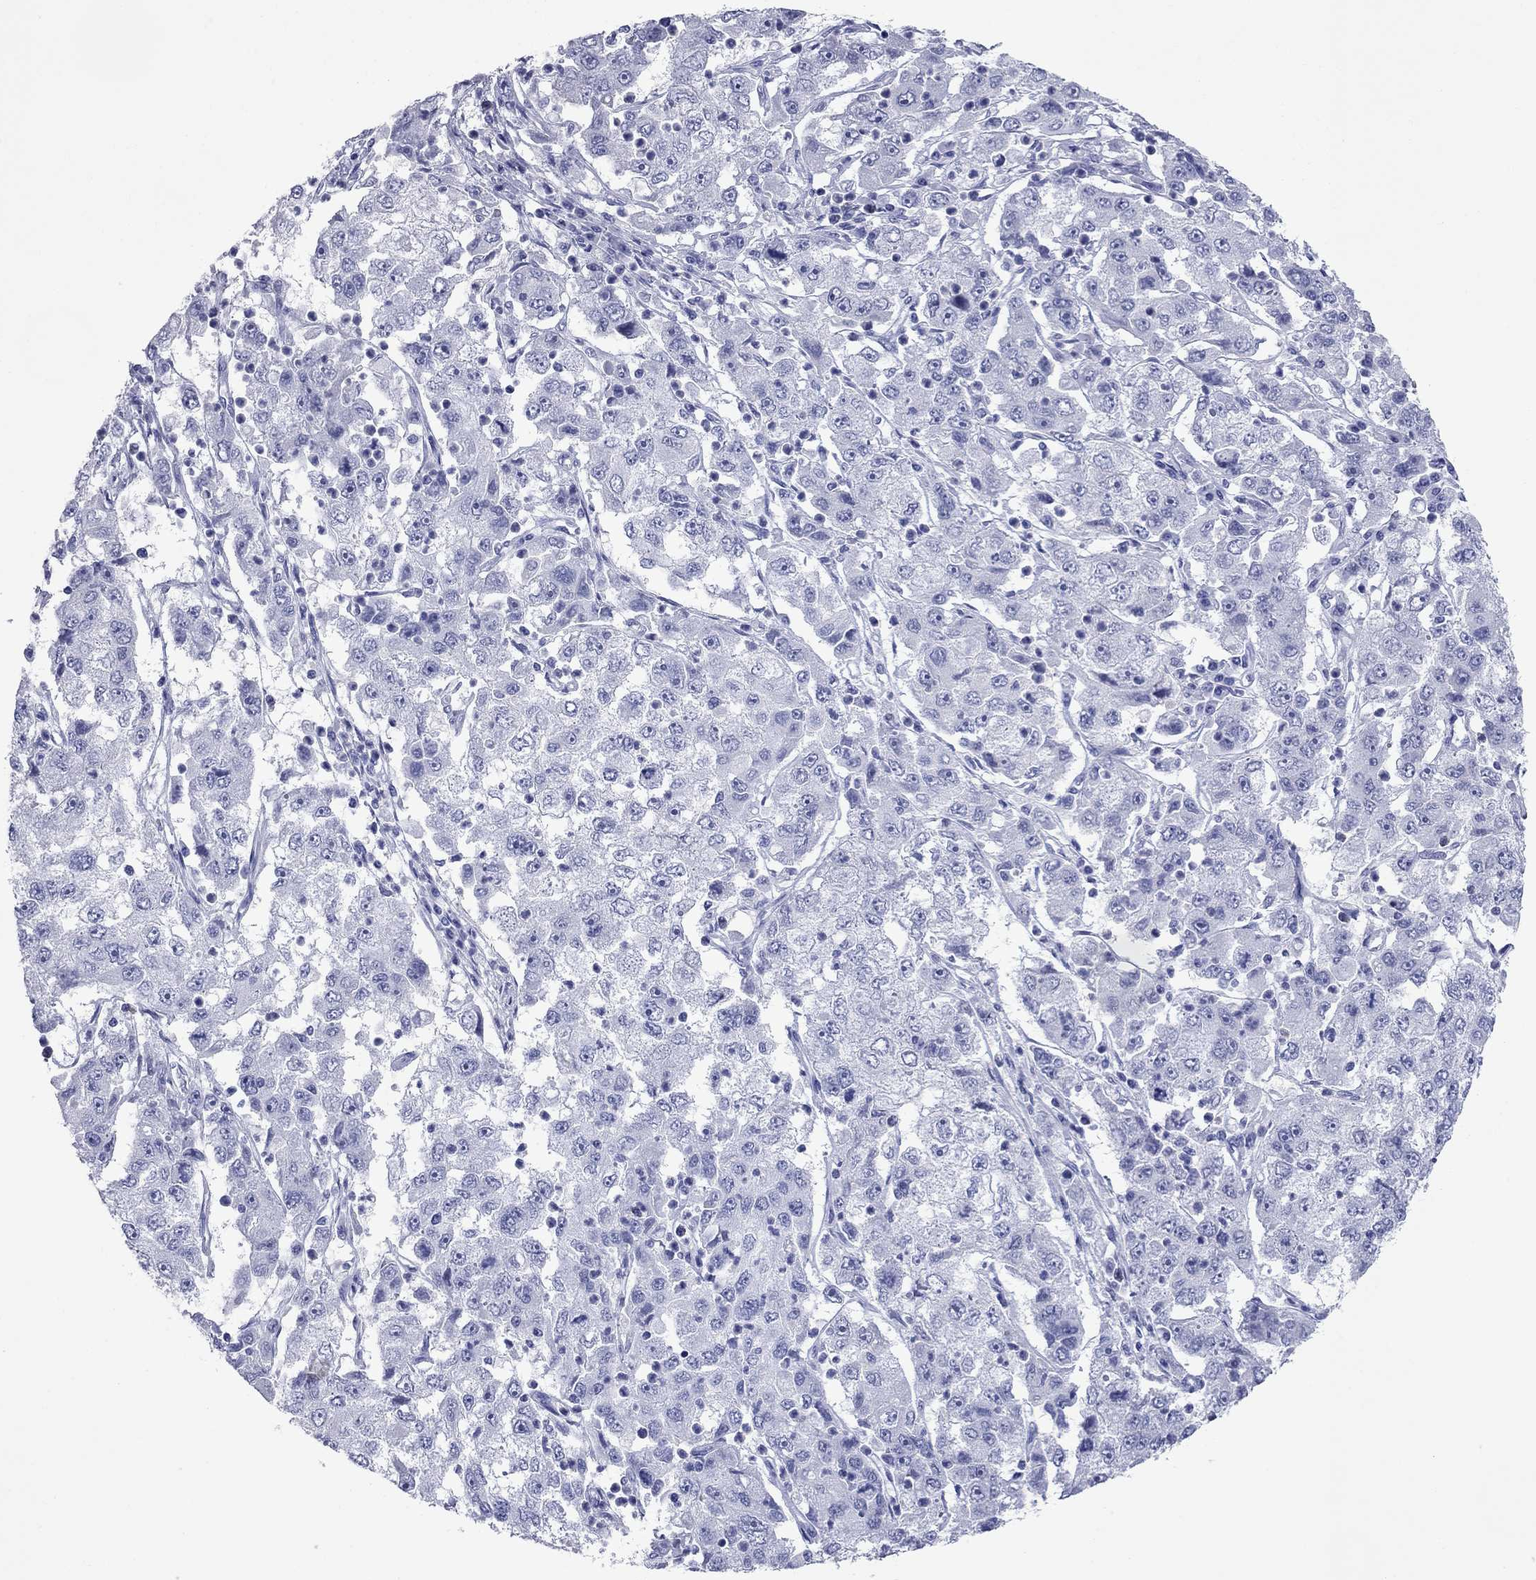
{"staining": {"intensity": "negative", "quantity": "none", "location": "none"}, "tissue": "cervical cancer", "cell_type": "Tumor cells", "image_type": "cancer", "snomed": [{"axis": "morphology", "description": "Squamous cell carcinoma, NOS"}, {"axis": "topography", "description": "Cervix"}], "caption": "This is a micrograph of immunohistochemistry (IHC) staining of cervical cancer (squamous cell carcinoma), which shows no expression in tumor cells.", "gene": "ACTL7B", "patient": {"sex": "female", "age": 36}}